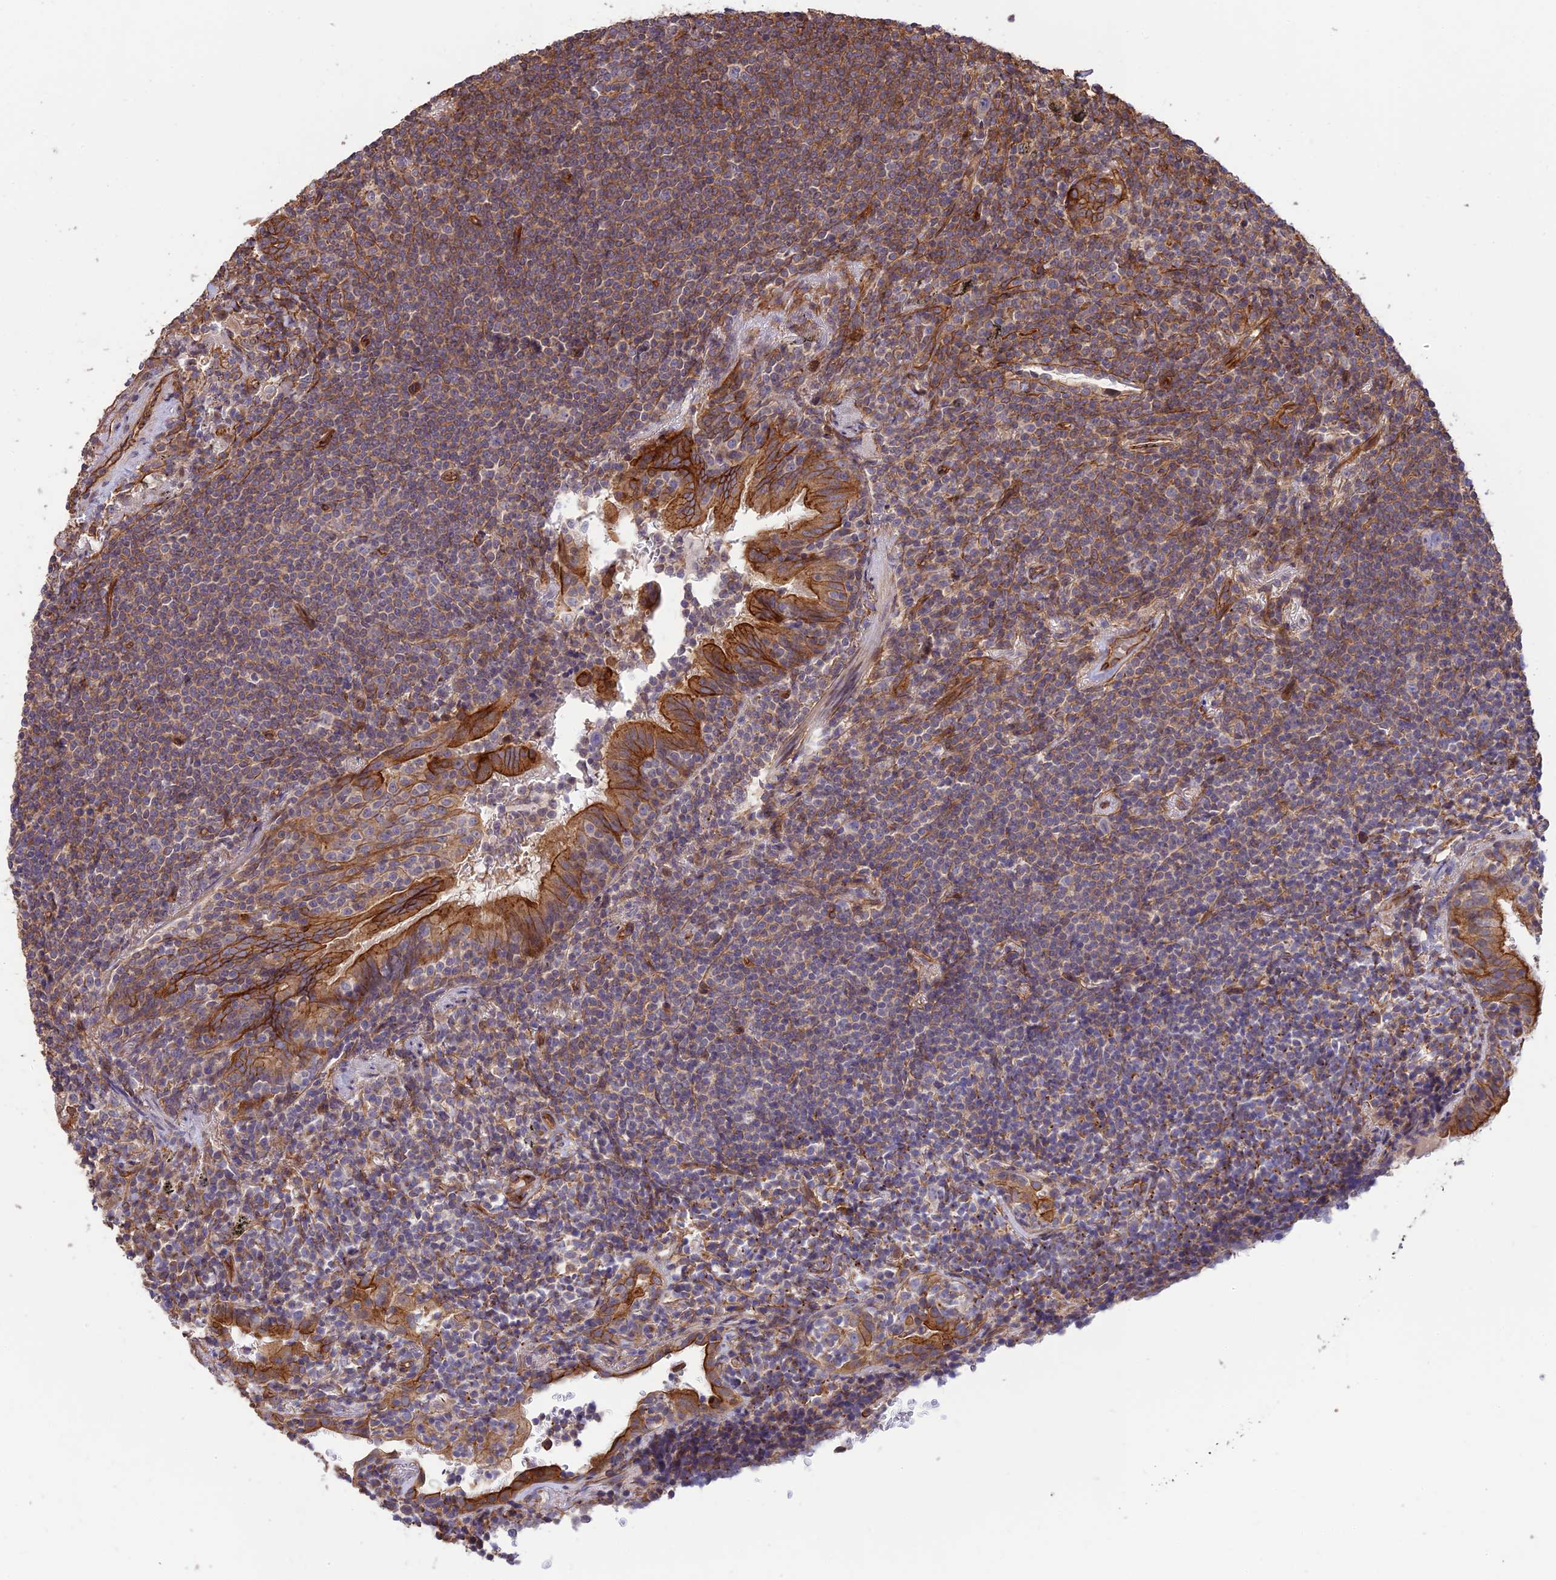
{"staining": {"intensity": "moderate", "quantity": "25%-75%", "location": "cytoplasmic/membranous"}, "tissue": "lymphoma", "cell_type": "Tumor cells", "image_type": "cancer", "snomed": [{"axis": "morphology", "description": "Malignant lymphoma, non-Hodgkin's type, Low grade"}, {"axis": "topography", "description": "Lung"}], "caption": "A micrograph of human malignant lymphoma, non-Hodgkin's type (low-grade) stained for a protein exhibits moderate cytoplasmic/membranous brown staining in tumor cells.", "gene": "HOMER2", "patient": {"sex": "female", "age": 71}}